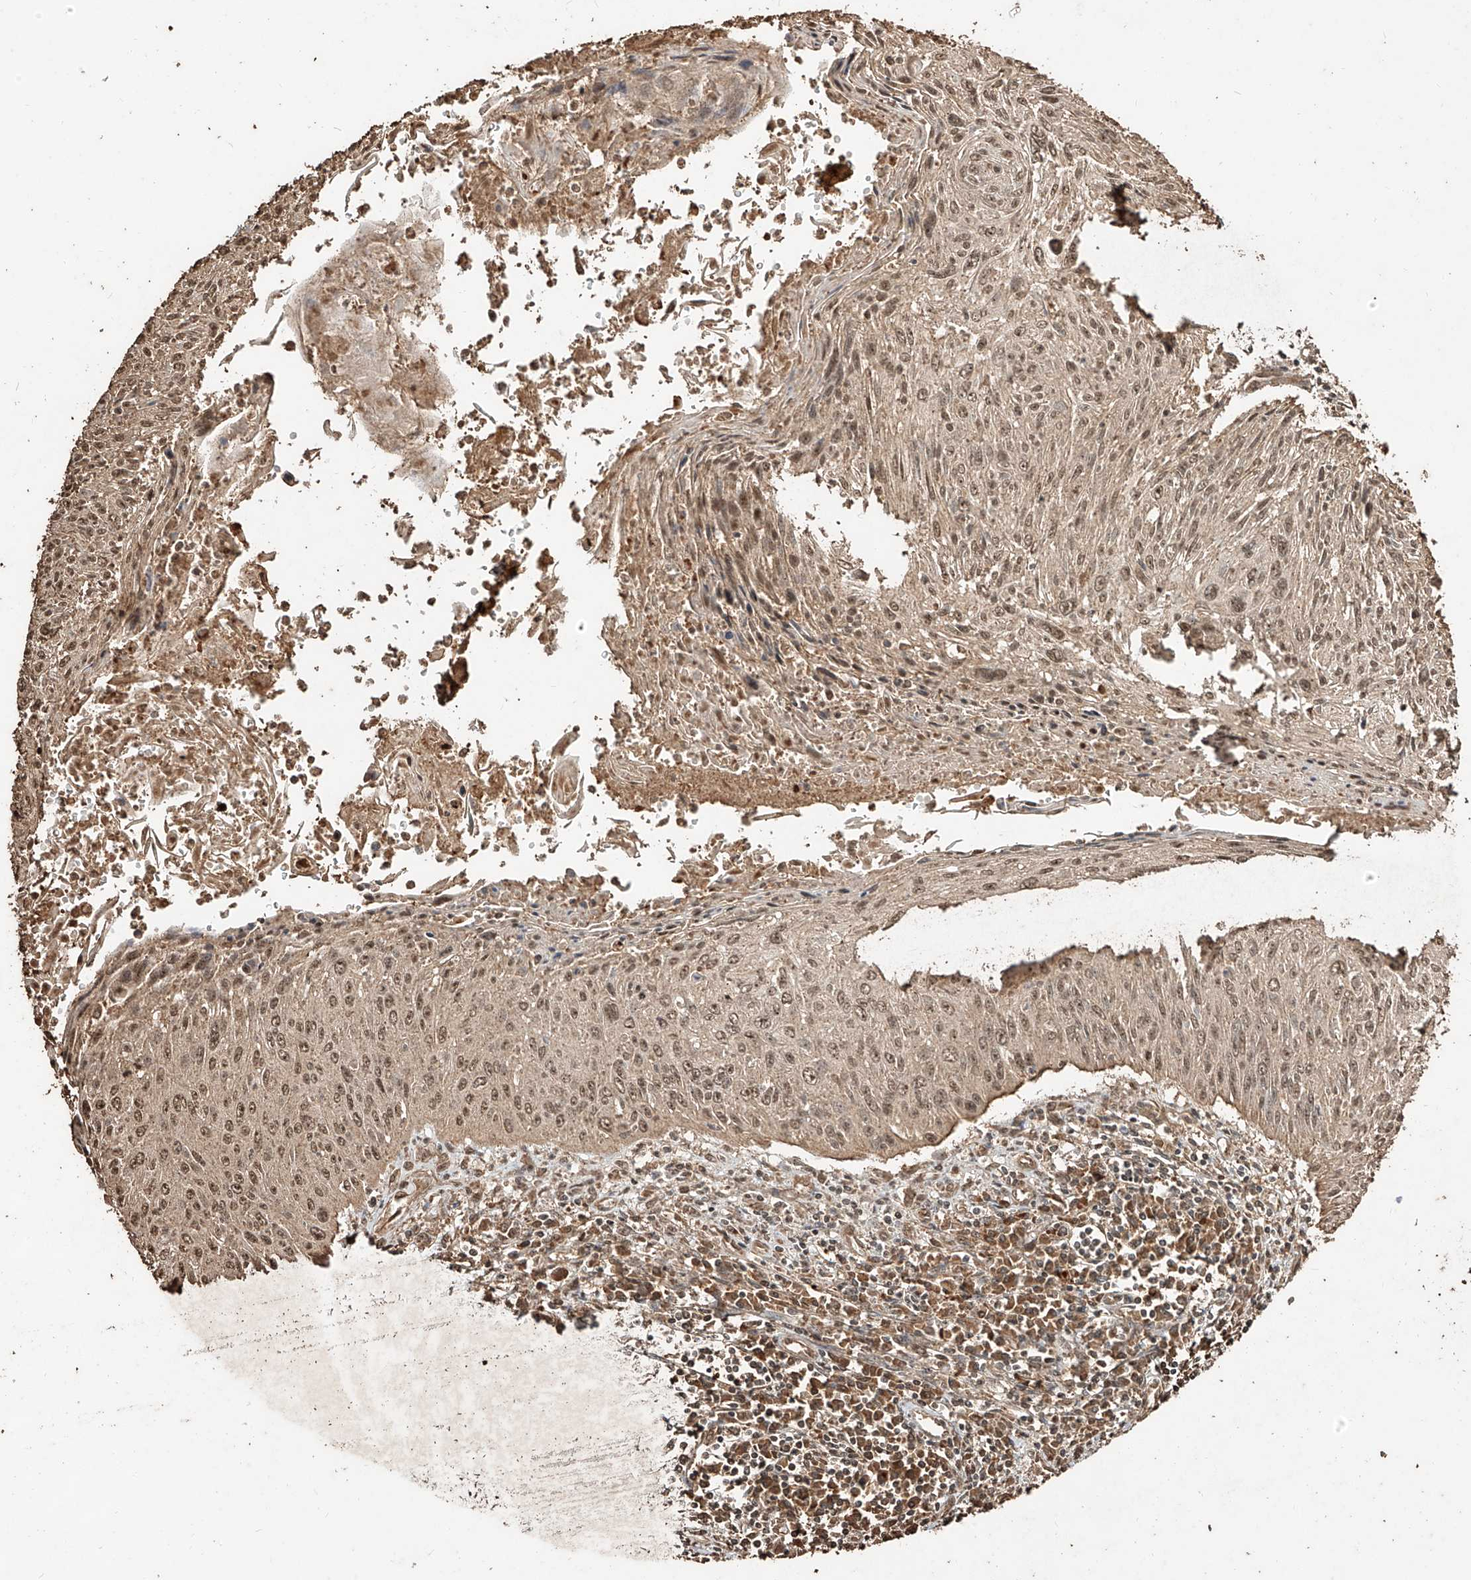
{"staining": {"intensity": "moderate", "quantity": ">75%", "location": "nuclear"}, "tissue": "cervical cancer", "cell_type": "Tumor cells", "image_type": "cancer", "snomed": [{"axis": "morphology", "description": "Squamous cell carcinoma, NOS"}, {"axis": "topography", "description": "Cervix"}], "caption": "Immunohistochemical staining of cervical cancer displays moderate nuclear protein expression in approximately >75% of tumor cells. (Stains: DAB in brown, nuclei in blue, Microscopy: brightfield microscopy at high magnification).", "gene": "ZNF660", "patient": {"sex": "female", "age": 51}}